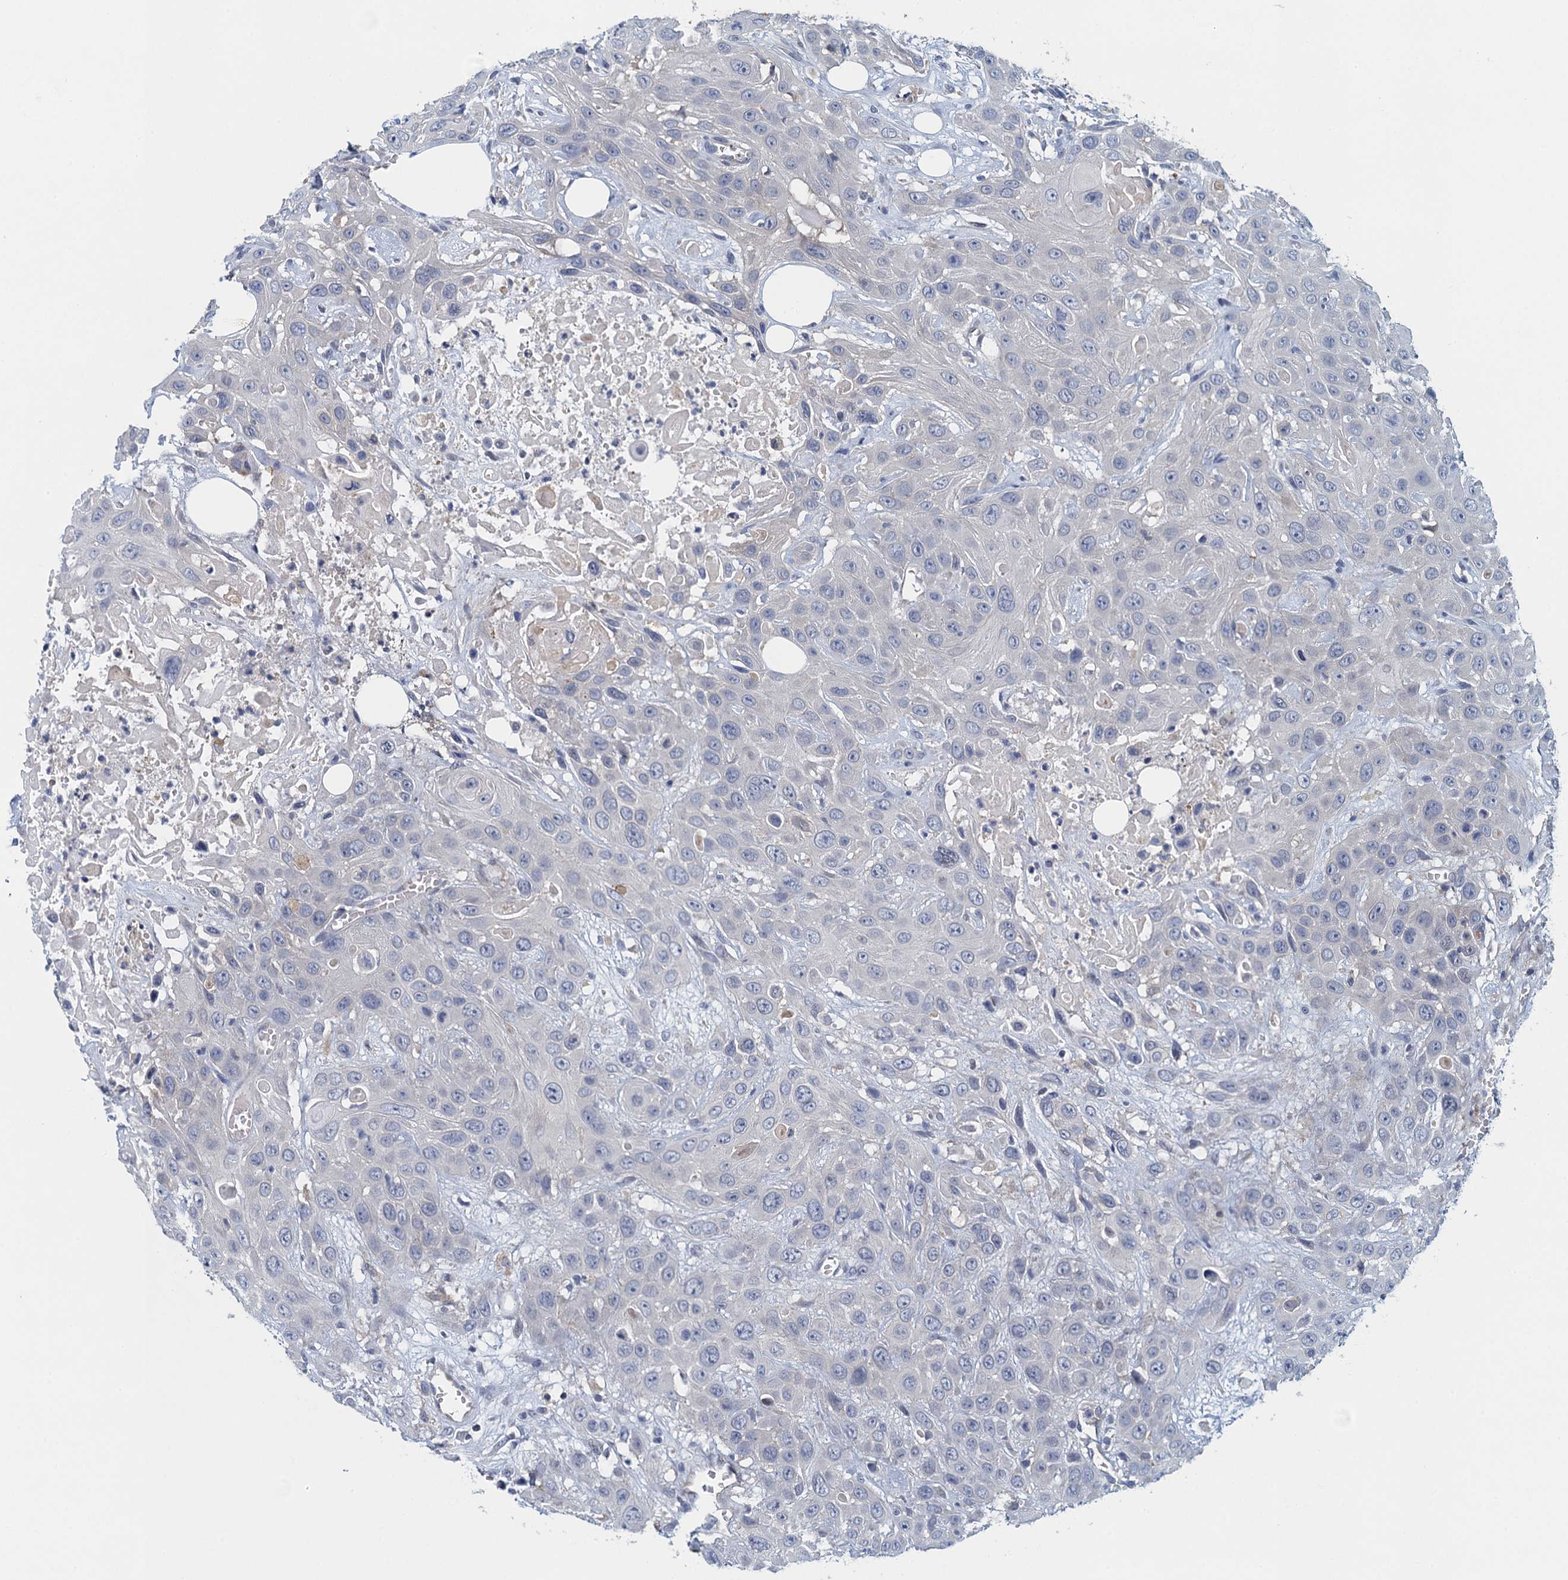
{"staining": {"intensity": "negative", "quantity": "none", "location": "none"}, "tissue": "head and neck cancer", "cell_type": "Tumor cells", "image_type": "cancer", "snomed": [{"axis": "morphology", "description": "Squamous cell carcinoma, NOS"}, {"axis": "topography", "description": "Head-Neck"}], "caption": "This image is of head and neck cancer (squamous cell carcinoma) stained with immunohistochemistry to label a protein in brown with the nuclei are counter-stained blue. There is no staining in tumor cells.", "gene": "NCKAP1L", "patient": {"sex": "male", "age": 81}}